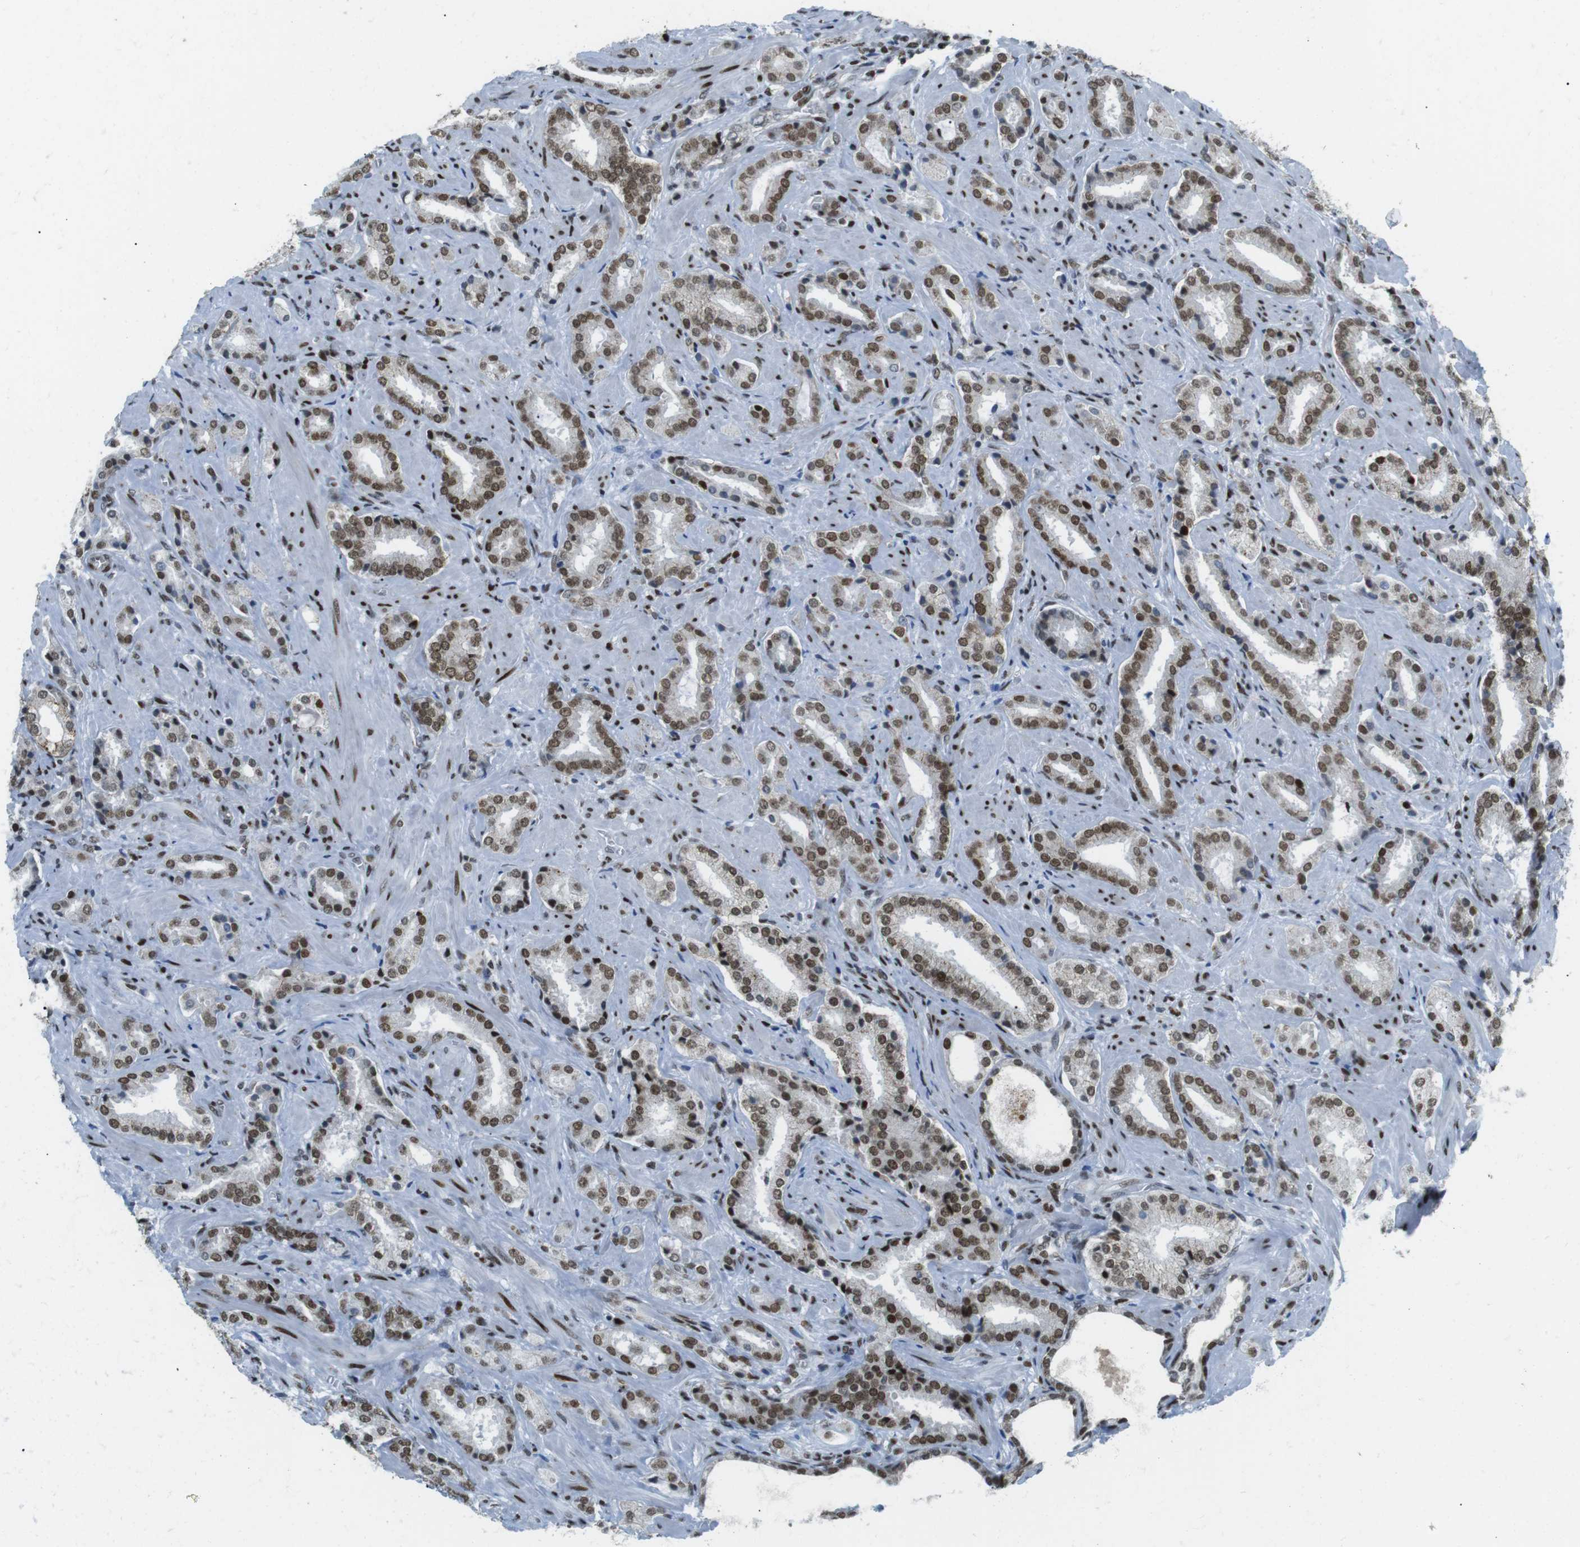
{"staining": {"intensity": "moderate", "quantity": ">75%", "location": "nuclear"}, "tissue": "prostate cancer", "cell_type": "Tumor cells", "image_type": "cancer", "snomed": [{"axis": "morphology", "description": "Adenocarcinoma, High grade"}, {"axis": "topography", "description": "Prostate"}], "caption": "IHC of human prostate cancer (high-grade adenocarcinoma) exhibits medium levels of moderate nuclear expression in about >75% of tumor cells.", "gene": "ARID1A", "patient": {"sex": "male", "age": 64}}